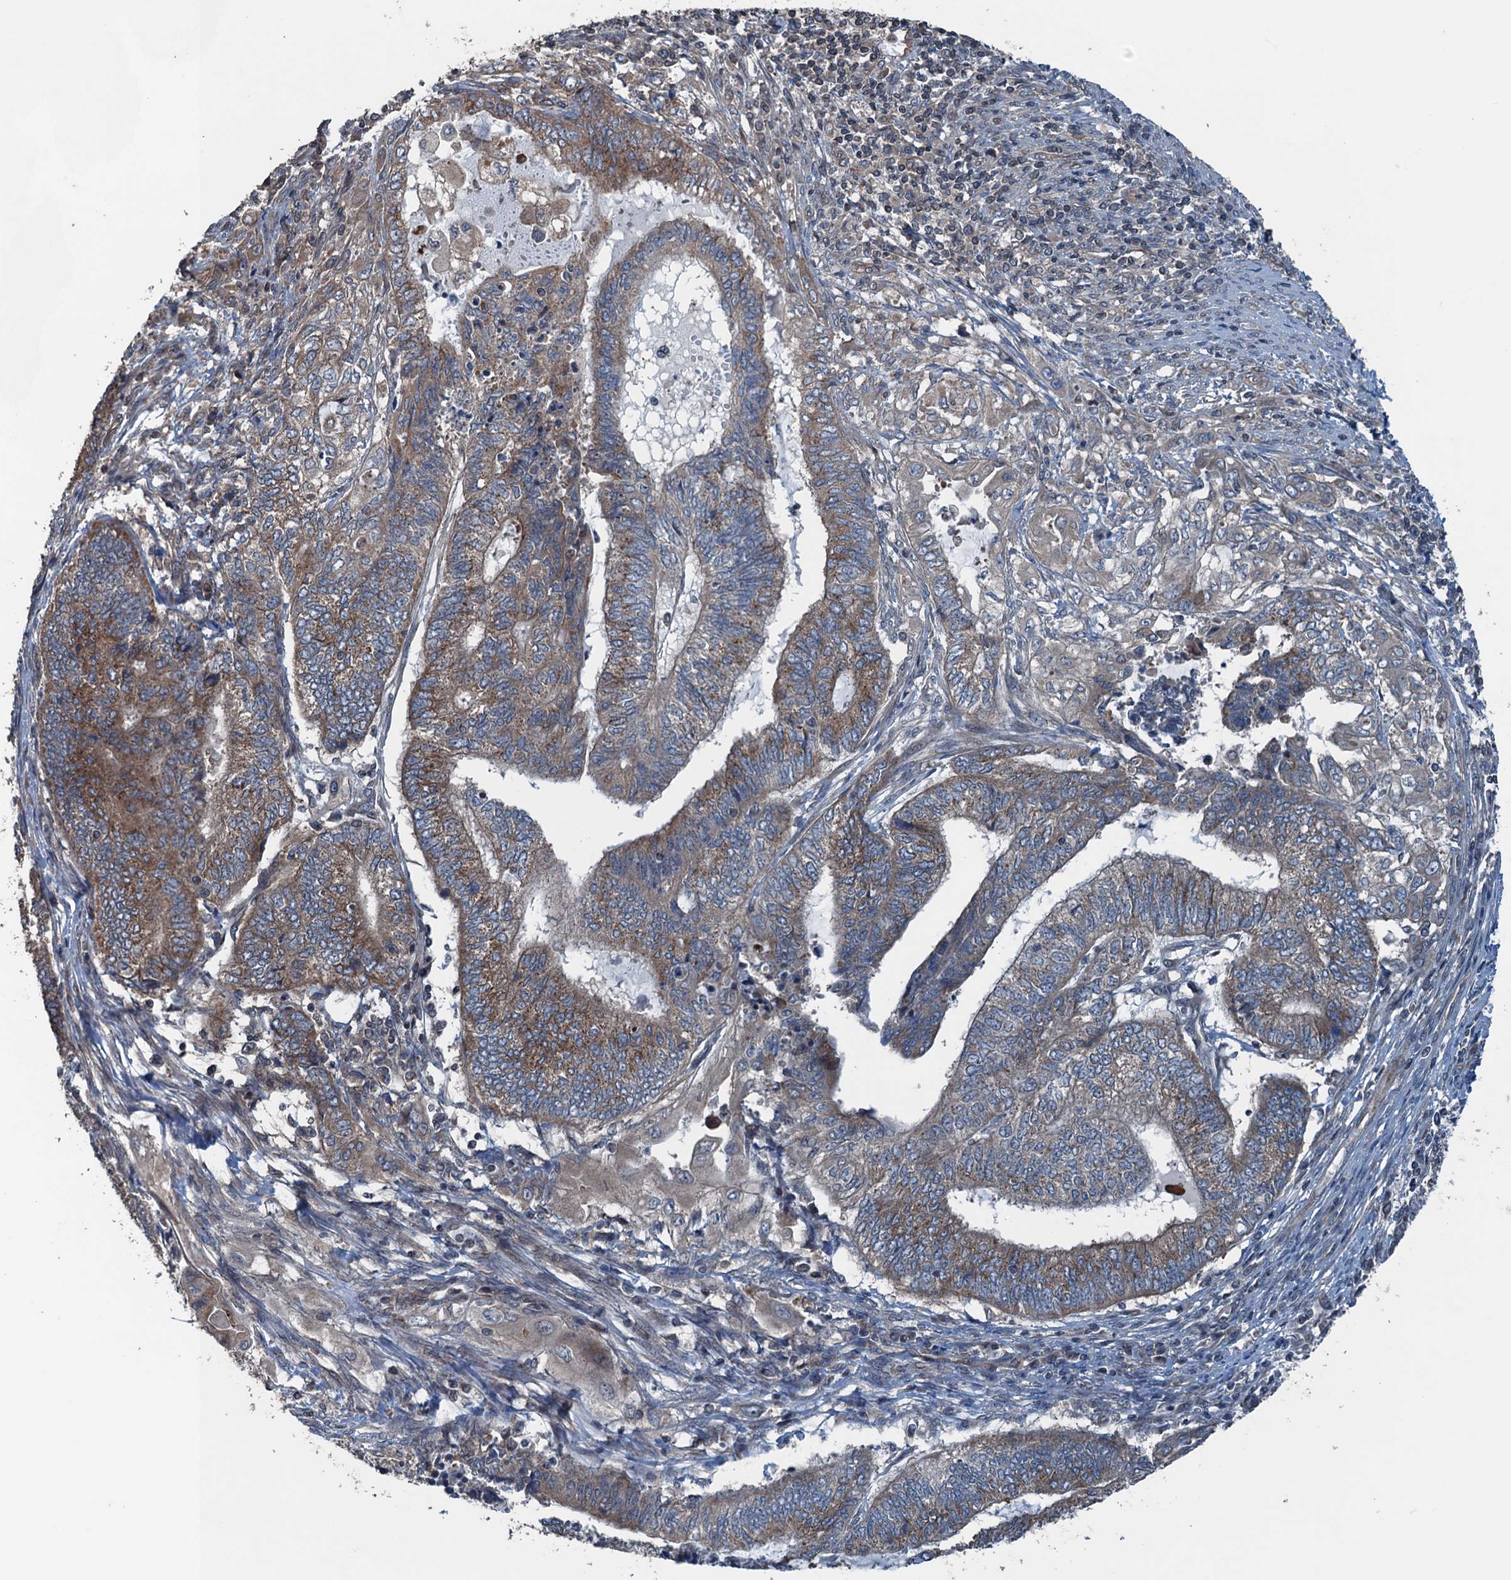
{"staining": {"intensity": "moderate", "quantity": "<25%", "location": "cytoplasmic/membranous"}, "tissue": "endometrial cancer", "cell_type": "Tumor cells", "image_type": "cancer", "snomed": [{"axis": "morphology", "description": "Adenocarcinoma, NOS"}, {"axis": "topography", "description": "Uterus"}, {"axis": "topography", "description": "Endometrium"}], "caption": "Immunohistochemical staining of human endometrial adenocarcinoma displays low levels of moderate cytoplasmic/membranous protein positivity in about <25% of tumor cells.", "gene": "TRAPPC8", "patient": {"sex": "female", "age": 70}}